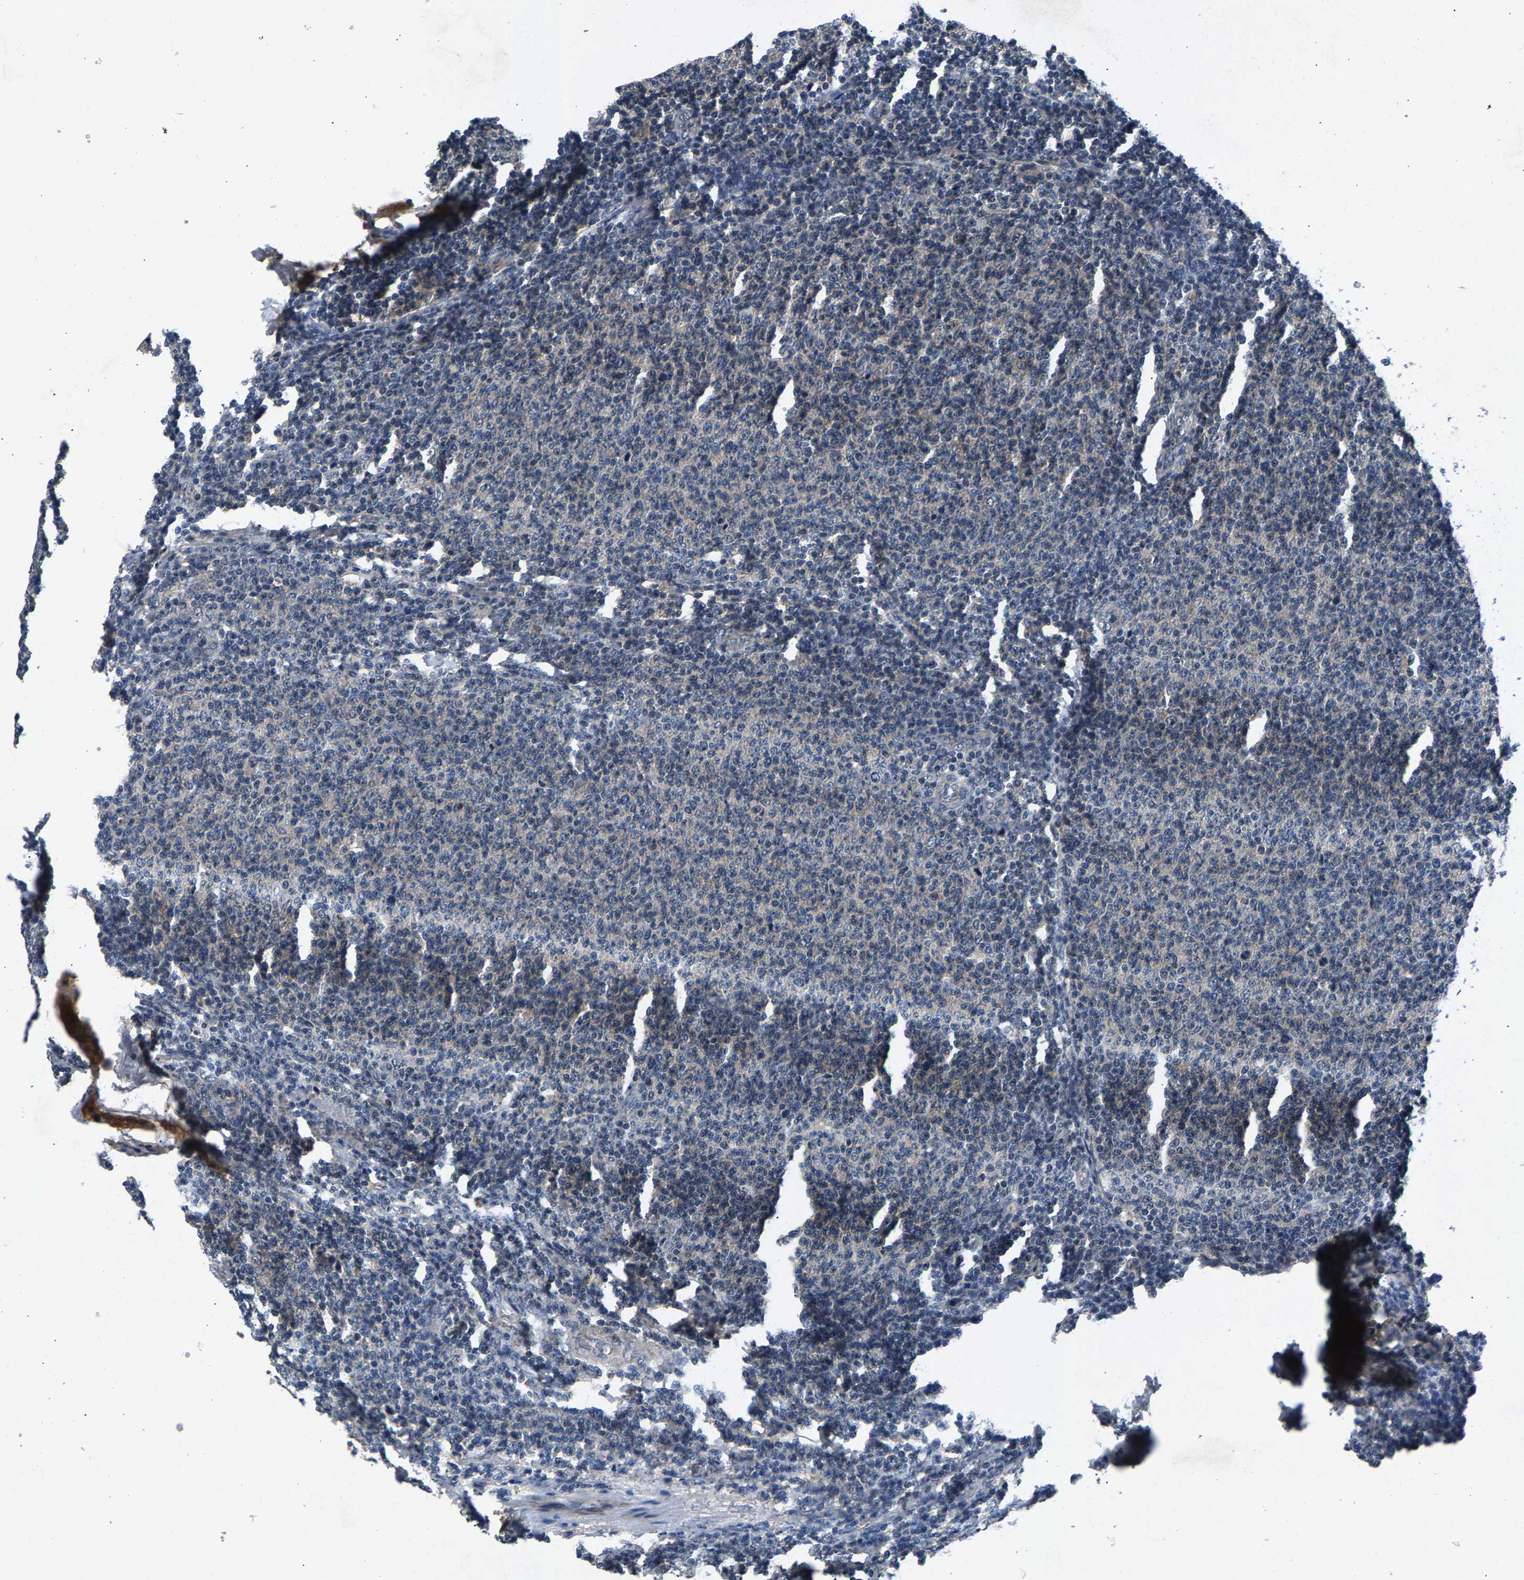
{"staining": {"intensity": "negative", "quantity": "none", "location": "none"}, "tissue": "lymphoma", "cell_type": "Tumor cells", "image_type": "cancer", "snomed": [{"axis": "morphology", "description": "Malignant lymphoma, non-Hodgkin's type, Low grade"}, {"axis": "topography", "description": "Lymph node"}], "caption": "Protein analysis of lymphoma exhibits no significant positivity in tumor cells.", "gene": "PRXL2C", "patient": {"sex": "male", "age": 66}}